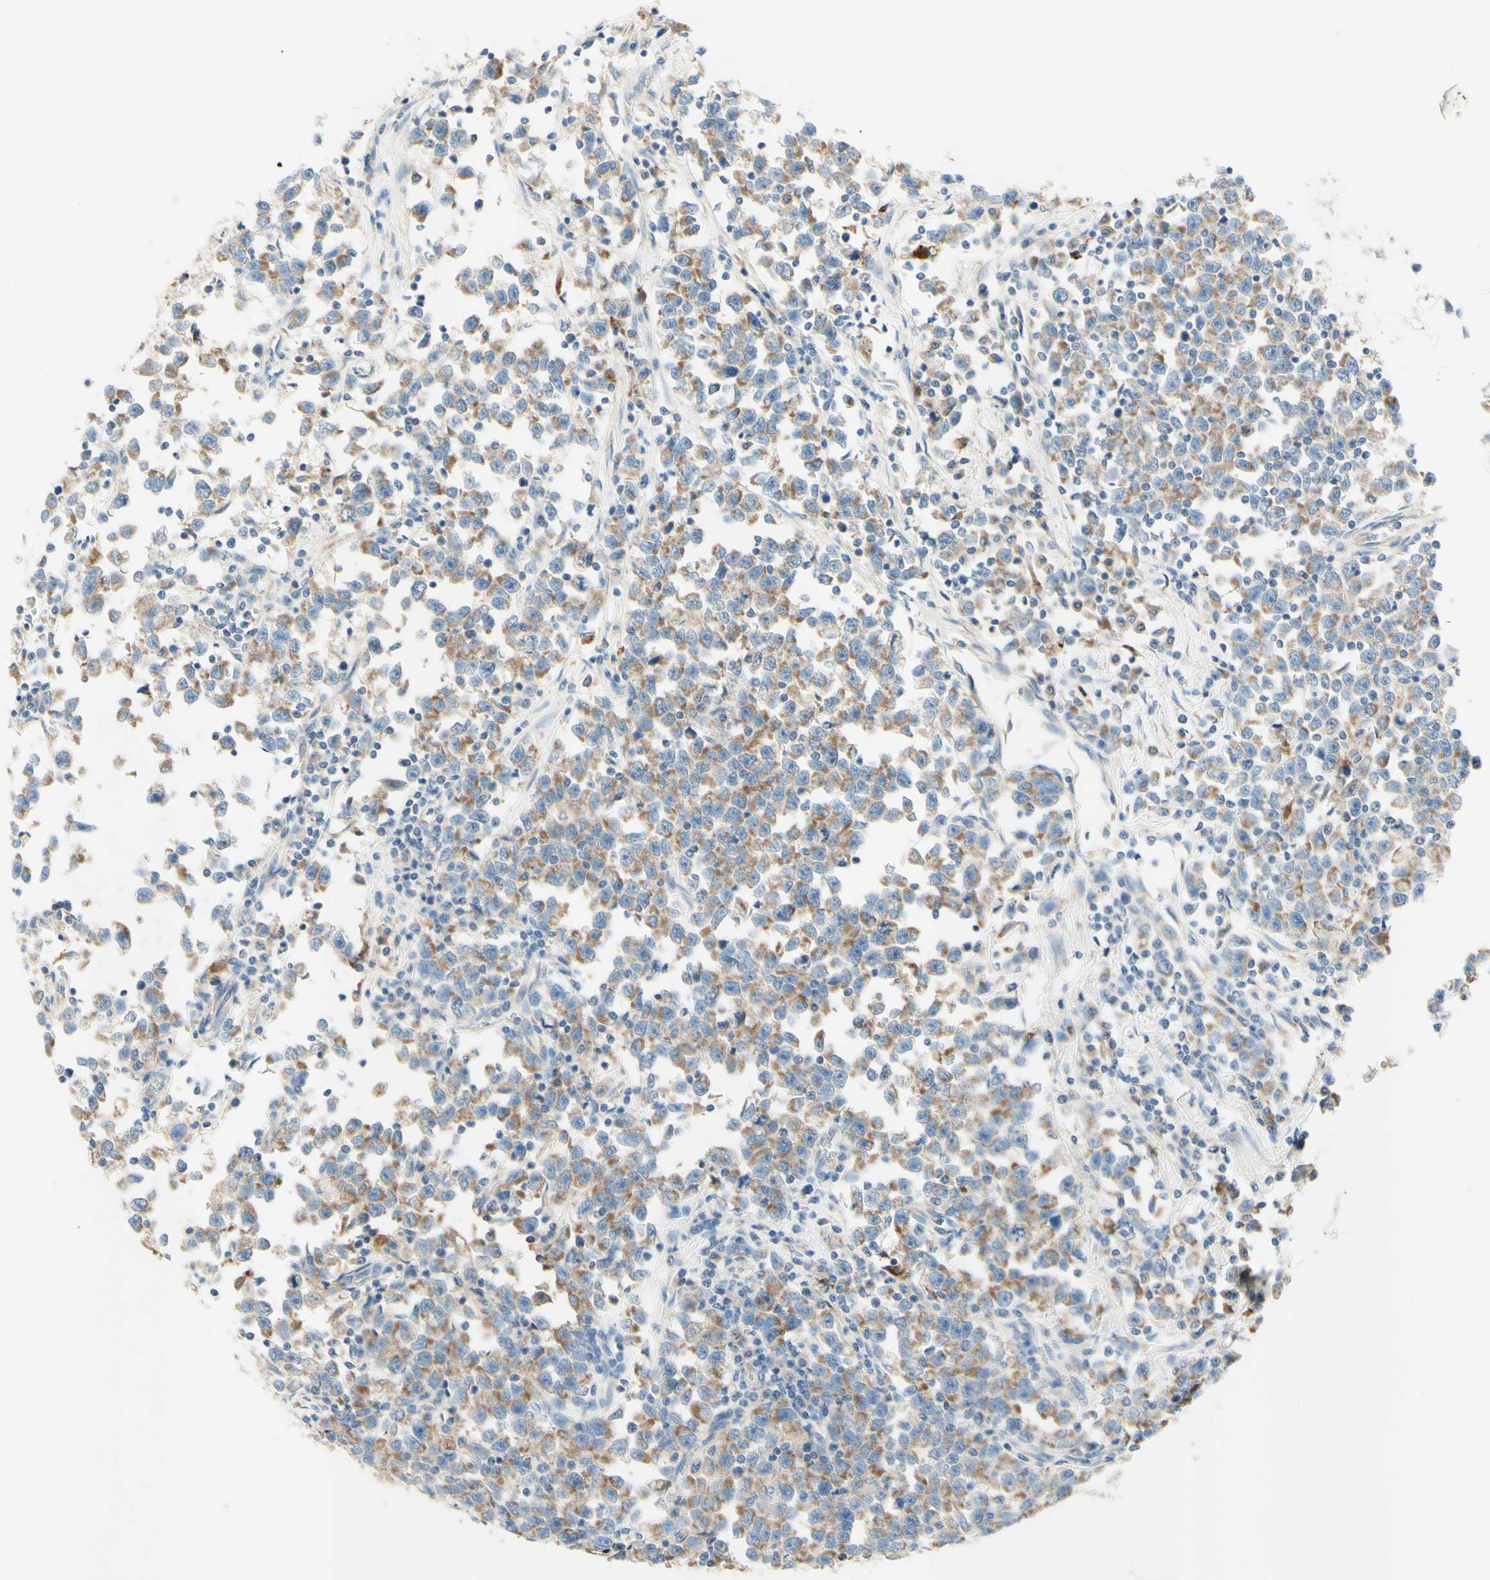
{"staining": {"intensity": "moderate", "quantity": ">75%", "location": "cytoplasmic/membranous"}, "tissue": "testis cancer", "cell_type": "Tumor cells", "image_type": "cancer", "snomed": [{"axis": "morphology", "description": "Seminoma, NOS"}, {"axis": "topography", "description": "Testis"}], "caption": "This is a histology image of IHC staining of testis seminoma, which shows moderate expression in the cytoplasmic/membranous of tumor cells.", "gene": "ARMC10", "patient": {"sex": "male", "age": 43}}